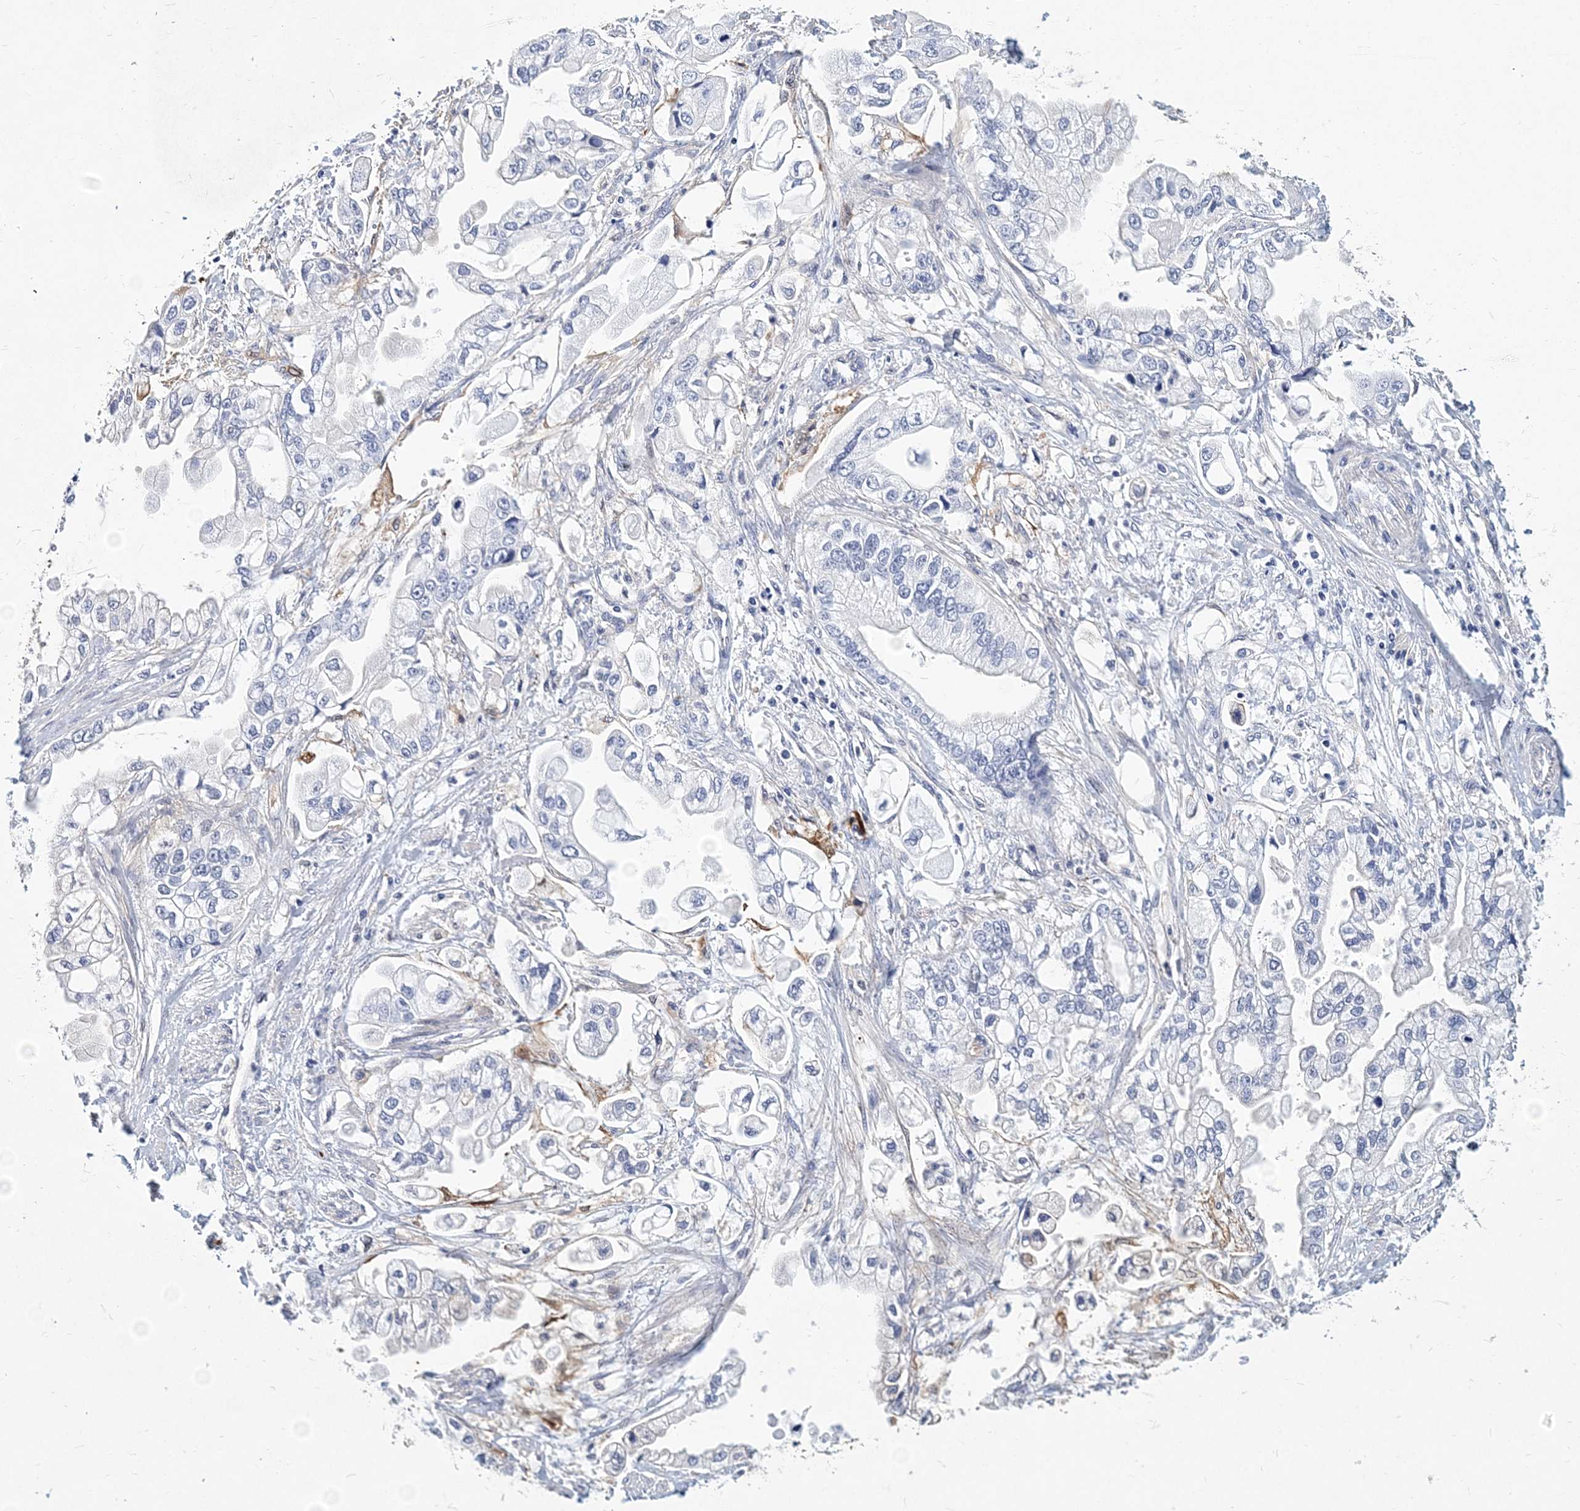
{"staining": {"intensity": "negative", "quantity": "none", "location": "none"}, "tissue": "stomach cancer", "cell_type": "Tumor cells", "image_type": "cancer", "snomed": [{"axis": "morphology", "description": "Adenocarcinoma, NOS"}, {"axis": "topography", "description": "Stomach"}], "caption": "DAB immunohistochemical staining of human stomach adenocarcinoma demonstrates no significant expression in tumor cells.", "gene": "ITGA2B", "patient": {"sex": "male", "age": 62}}